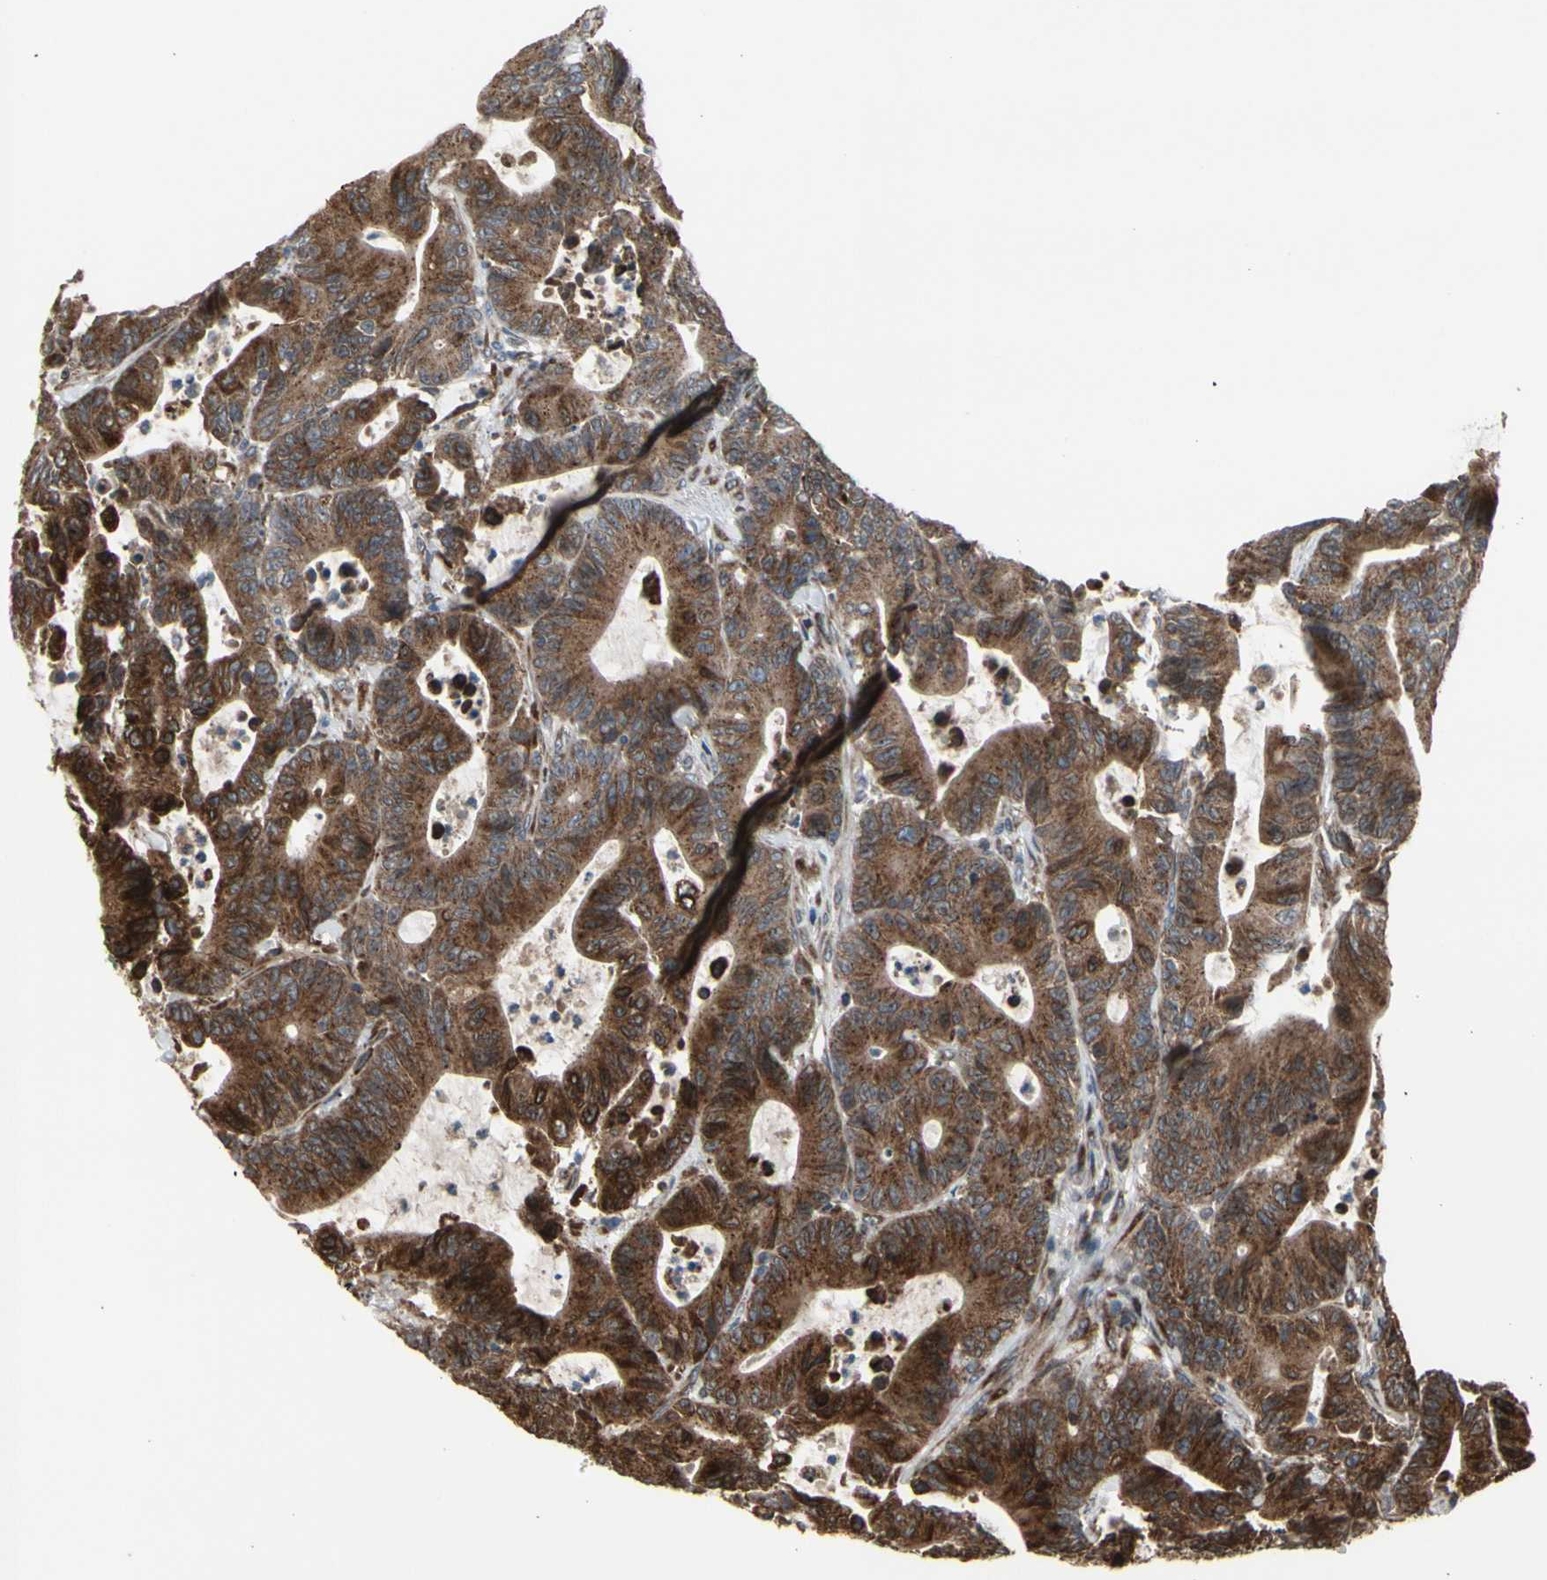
{"staining": {"intensity": "strong", "quantity": ">75%", "location": "cytoplasmic/membranous"}, "tissue": "colorectal cancer", "cell_type": "Tumor cells", "image_type": "cancer", "snomed": [{"axis": "morphology", "description": "Adenocarcinoma, NOS"}, {"axis": "topography", "description": "Colon"}], "caption": "About >75% of tumor cells in human colorectal adenocarcinoma show strong cytoplasmic/membranous protein staining as visualized by brown immunohistochemical staining.", "gene": "SLC39A9", "patient": {"sex": "female", "age": 84}}